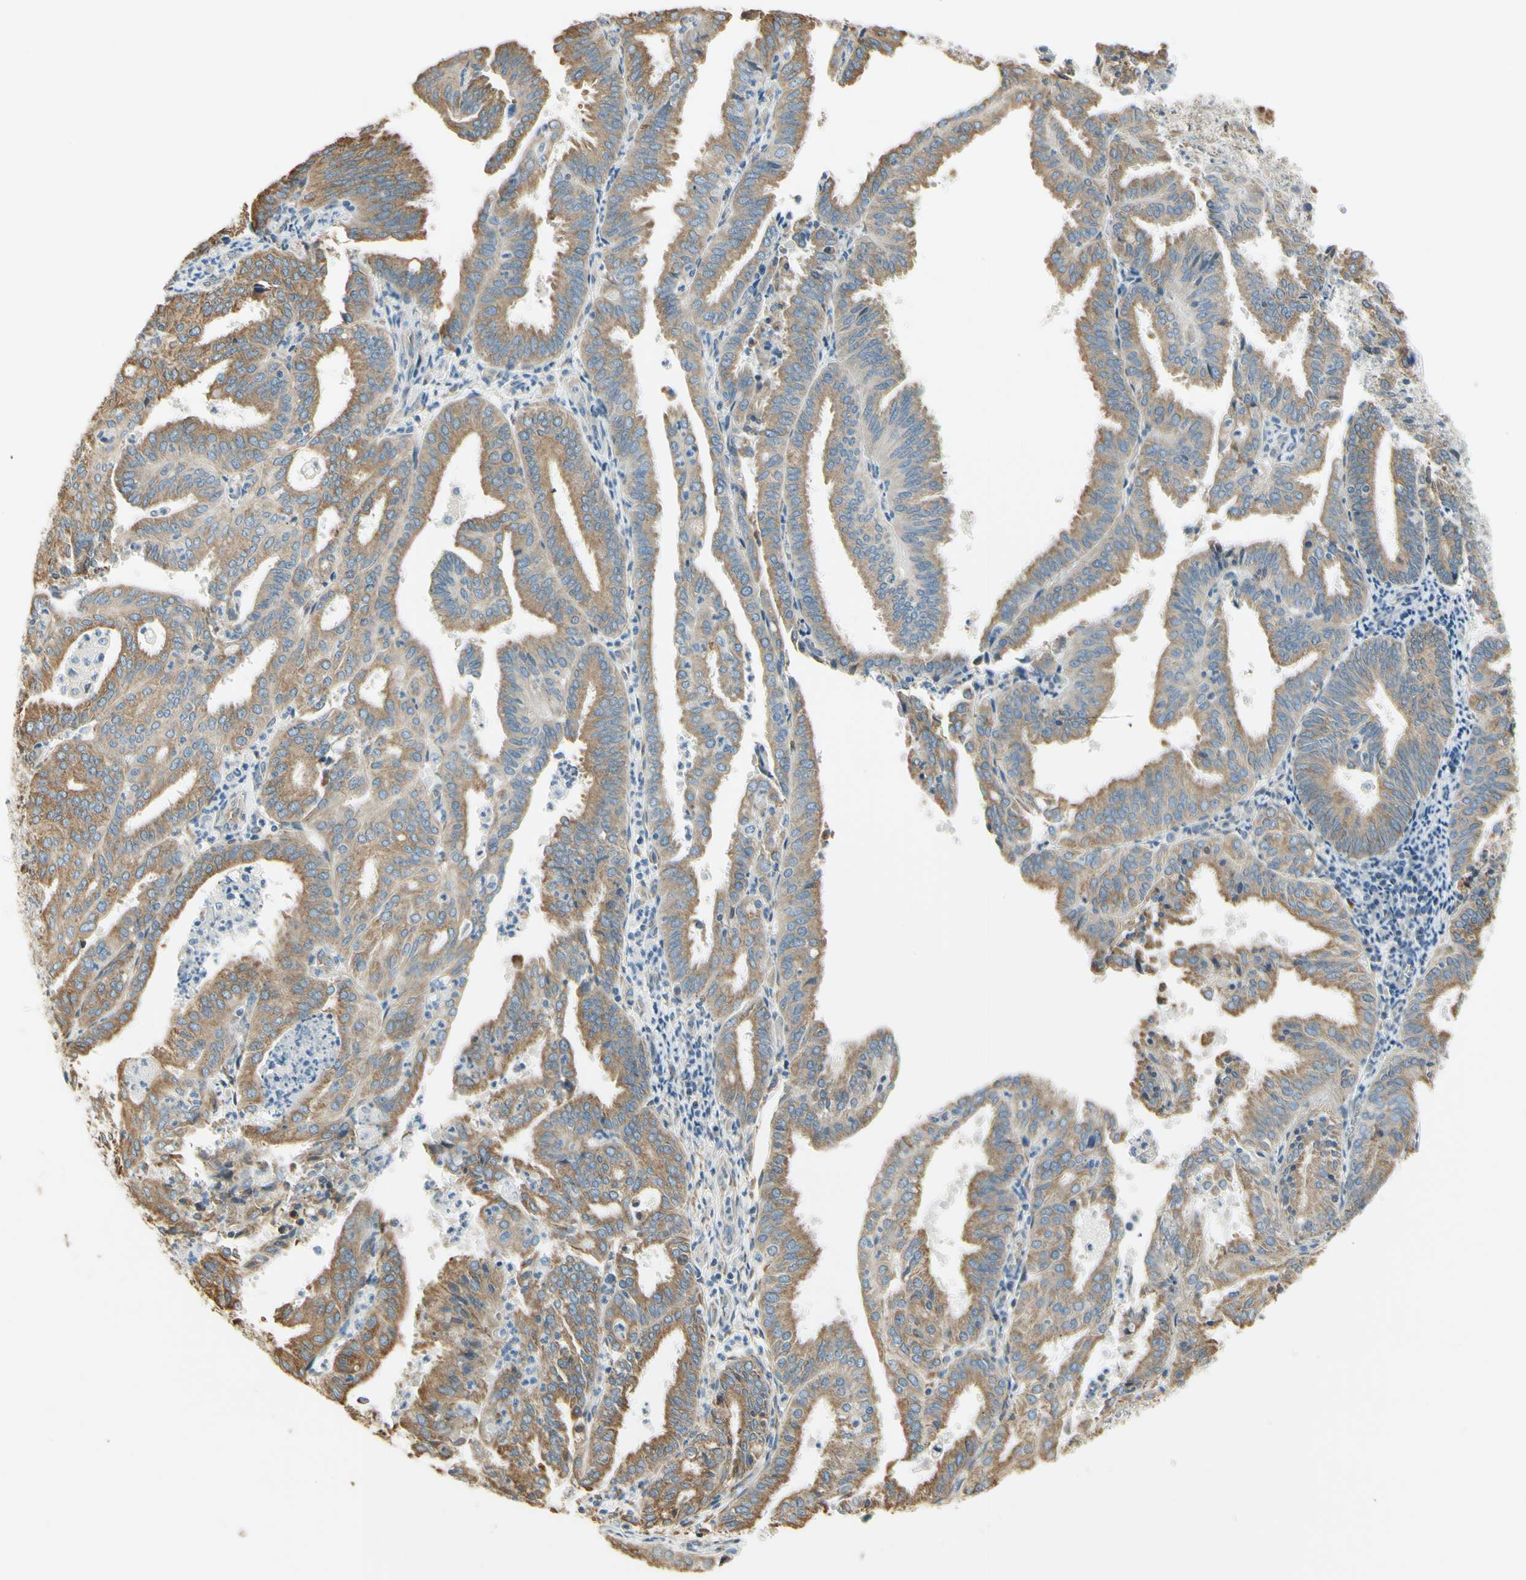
{"staining": {"intensity": "moderate", "quantity": "25%-75%", "location": "cytoplasmic/membranous"}, "tissue": "endometrial cancer", "cell_type": "Tumor cells", "image_type": "cancer", "snomed": [{"axis": "morphology", "description": "Adenocarcinoma, NOS"}, {"axis": "topography", "description": "Uterus"}], "caption": "IHC image of neoplastic tissue: endometrial cancer (adenocarcinoma) stained using IHC reveals medium levels of moderate protein expression localized specifically in the cytoplasmic/membranous of tumor cells, appearing as a cytoplasmic/membranous brown color.", "gene": "IGDCC4", "patient": {"sex": "female", "age": 60}}